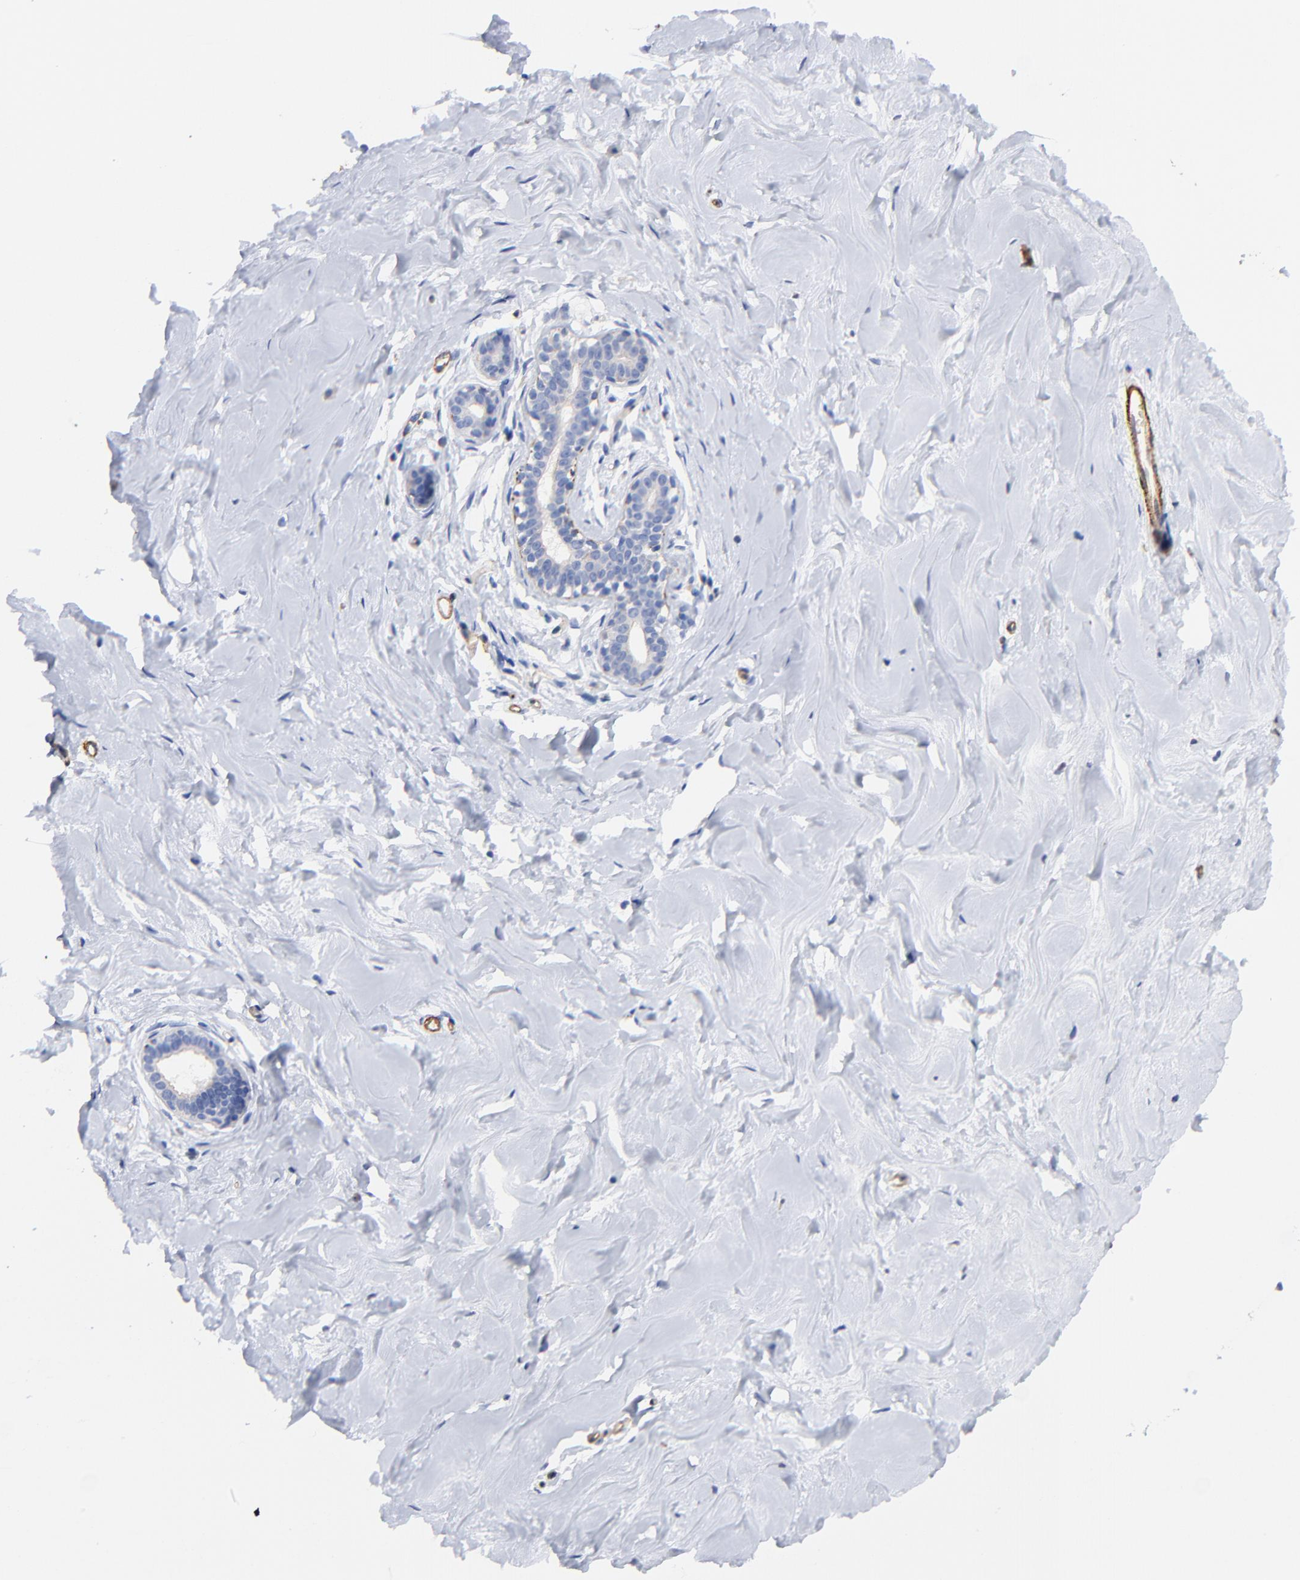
{"staining": {"intensity": "negative", "quantity": "none", "location": "none"}, "tissue": "breast", "cell_type": "Adipocytes", "image_type": "normal", "snomed": [{"axis": "morphology", "description": "Normal tissue, NOS"}, {"axis": "topography", "description": "Breast"}], "caption": "Micrograph shows no significant protein expression in adipocytes of unremarkable breast. The staining was performed using DAB to visualize the protein expression in brown, while the nuclei were stained in blue with hematoxylin (Magnification: 20x).", "gene": "TAGLN2", "patient": {"sex": "female", "age": 23}}